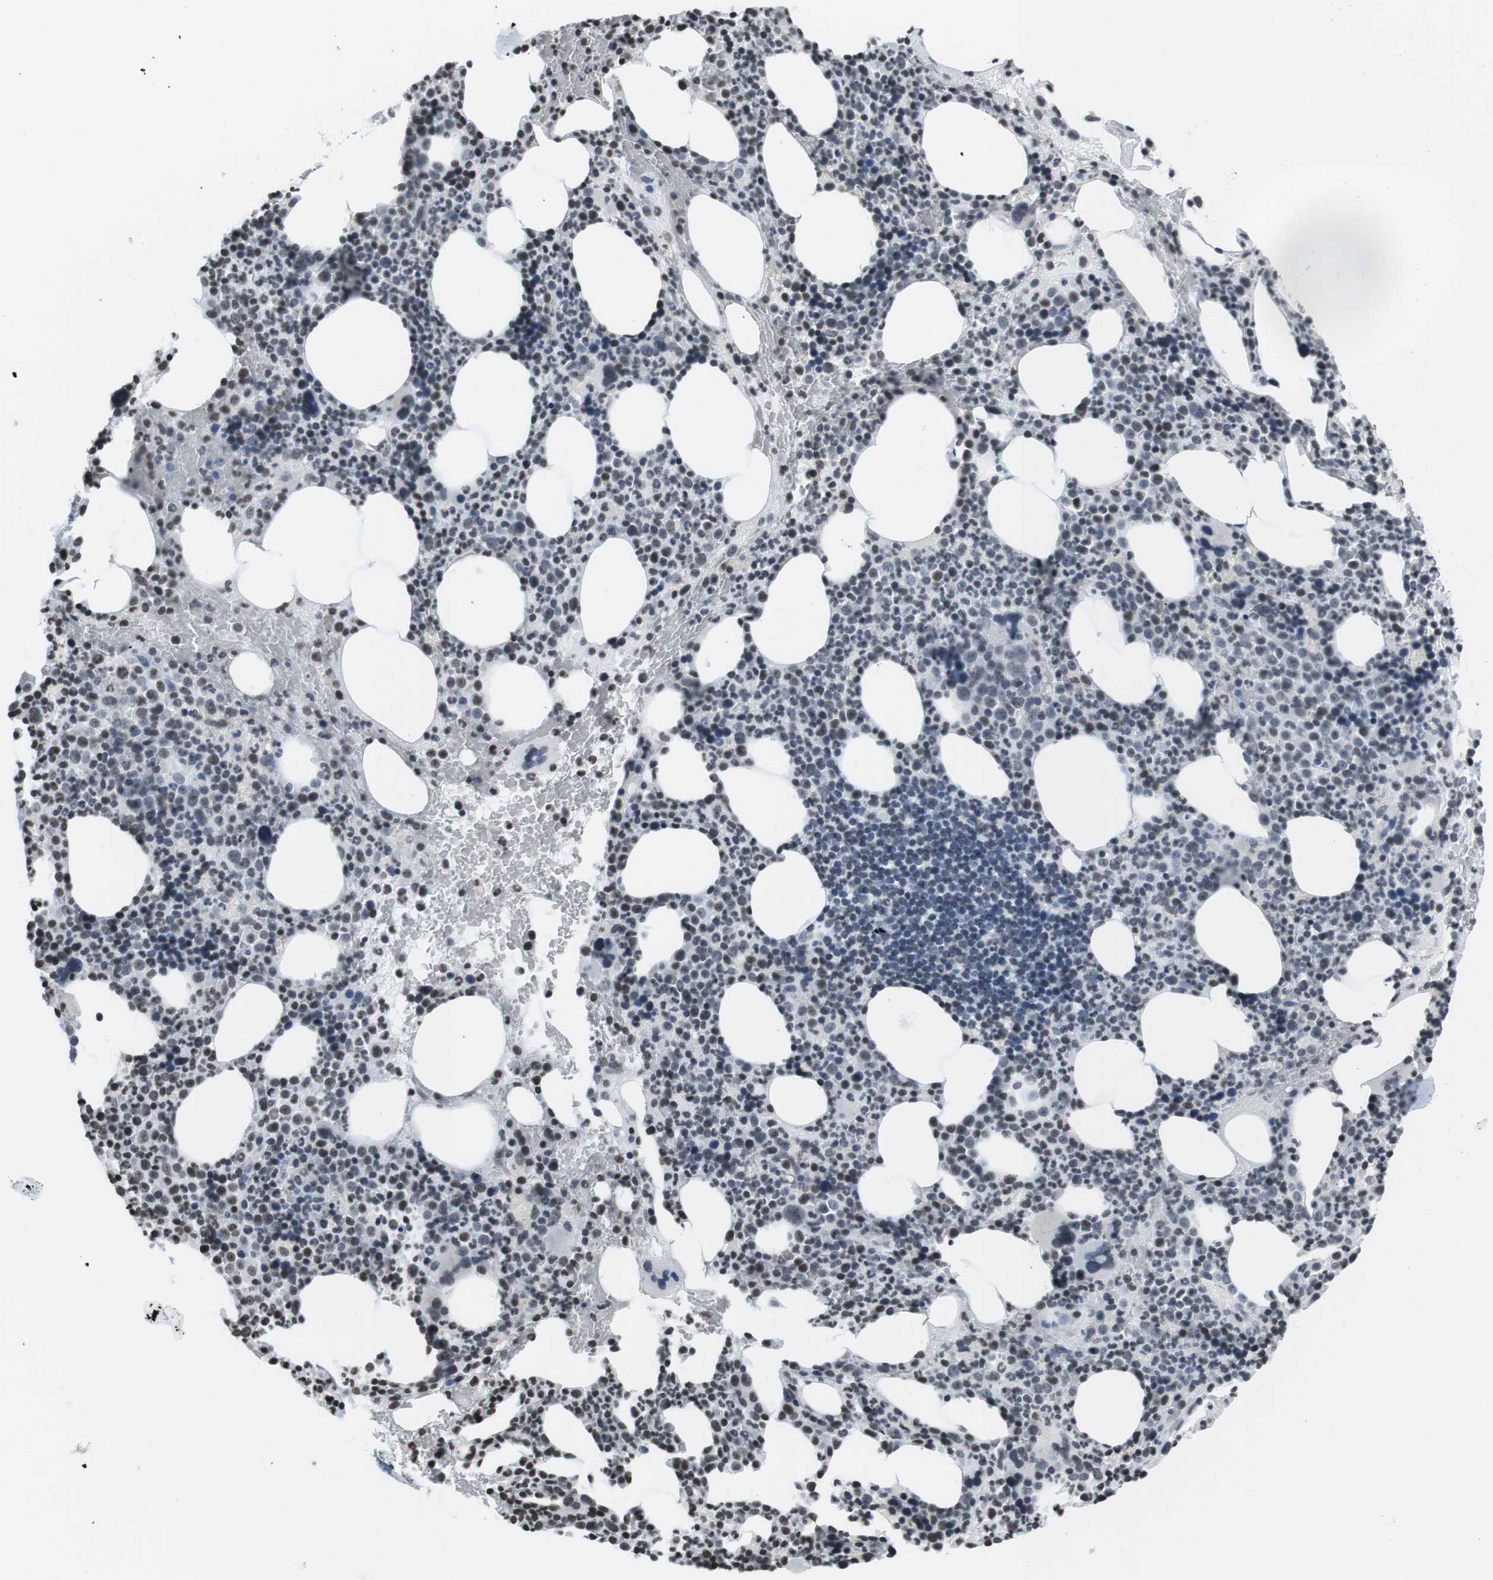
{"staining": {"intensity": "weak", "quantity": "<25%", "location": "nuclear"}, "tissue": "bone marrow", "cell_type": "Hematopoietic cells", "image_type": "normal", "snomed": [{"axis": "morphology", "description": "Normal tissue, NOS"}, {"axis": "morphology", "description": "Inflammation, NOS"}, {"axis": "topography", "description": "Bone marrow"}], "caption": "High power microscopy micrograph of an IHC photomicrograph of unremarkable bone marrow, revealing no significant staining in hematopoietic cells.", "gene": "E2F2", "patient": {"sex": "male", "age": 73}}